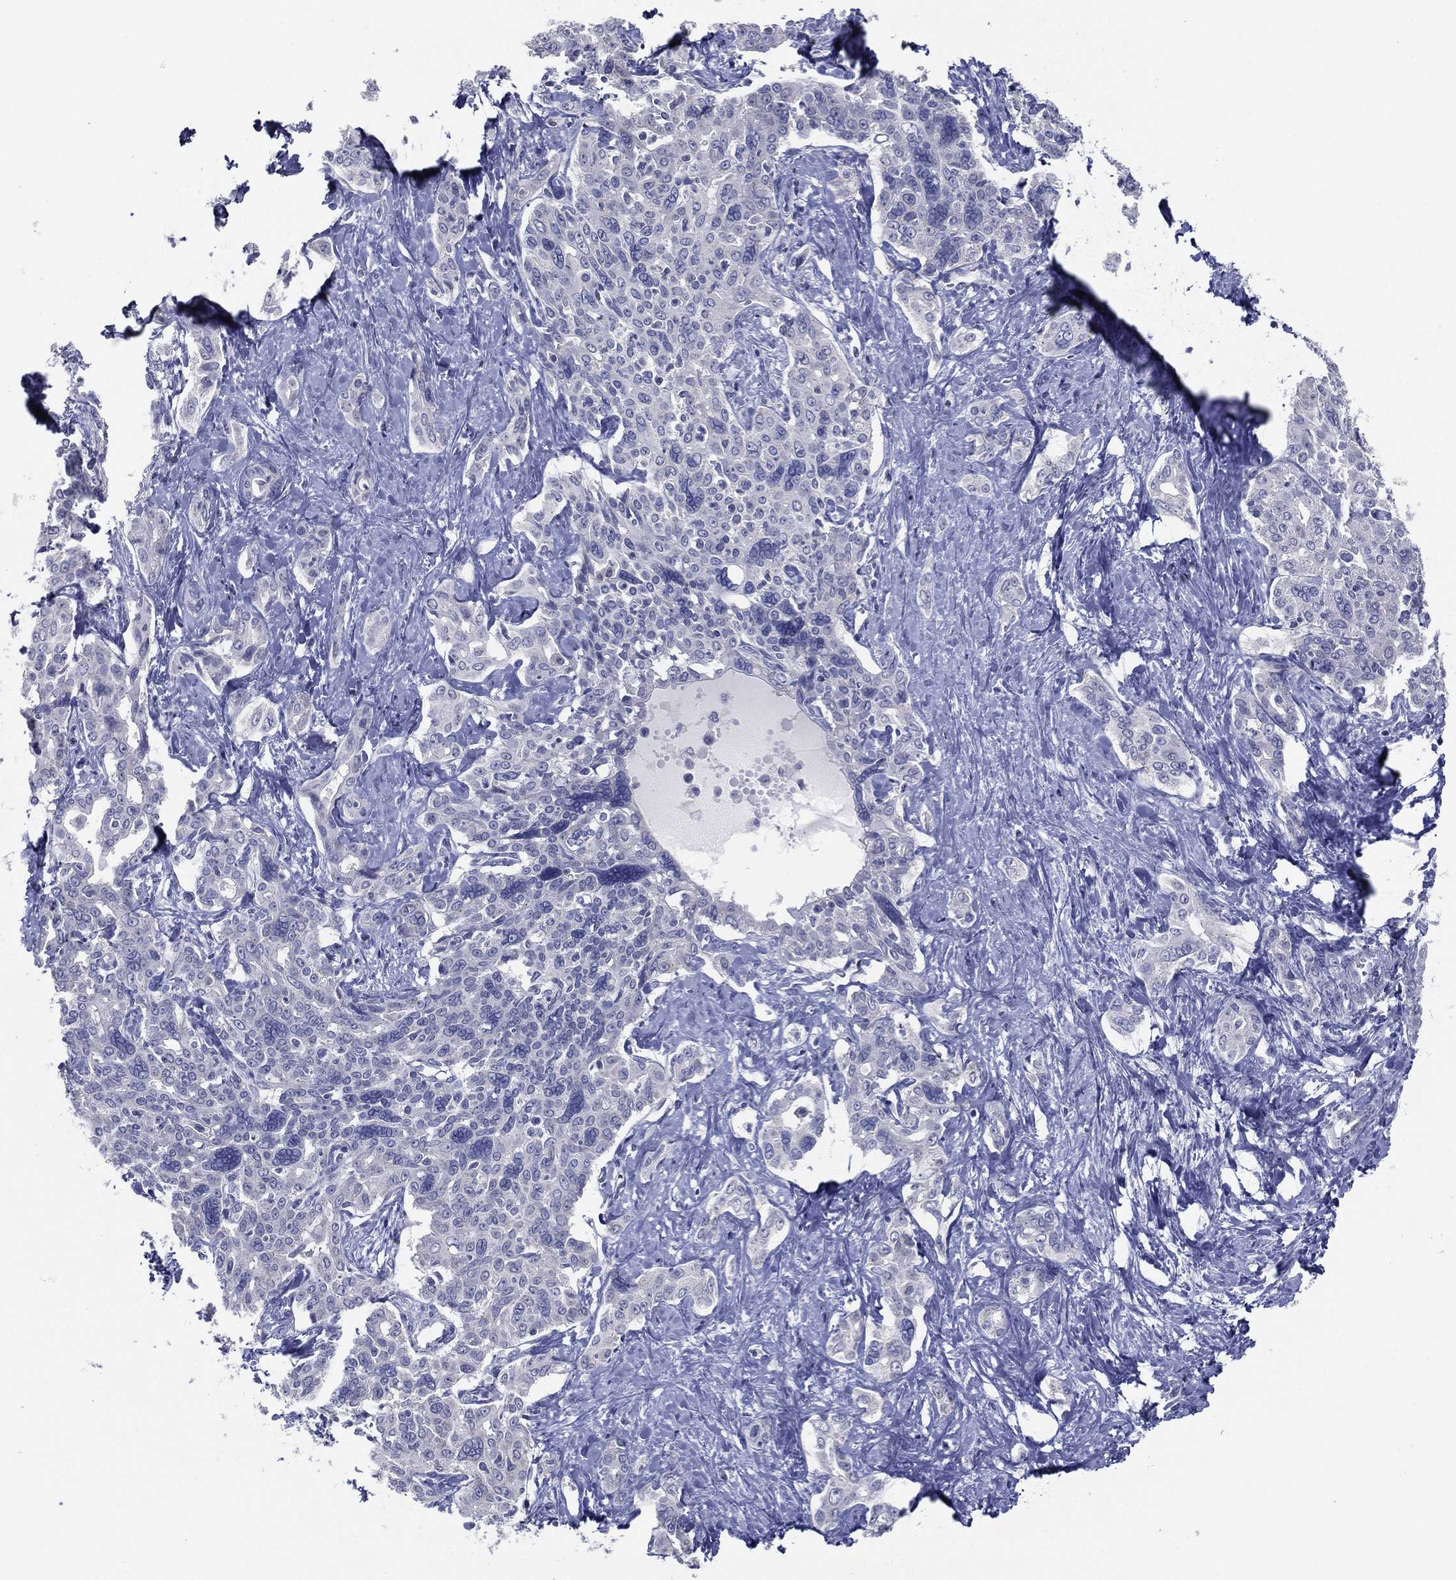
{"staining": {"intensity": "negative", "quantity": "none", "location": "none"}, "tissue": "liver cancer", "cell_type": "Tumor cells", "image_type": "cancer", "snomed": [{"axis": "morphology", "description": "Cholangiocarcinoma"}, {"axis": "topography", "description": "Liver"}], "caption": "Micrograph shows no protein expression in tumor cells of liver cholangiocarcinoma tissue.", "gene": "SLC13A4", "patient": {"sex": "female", "age": 47}}